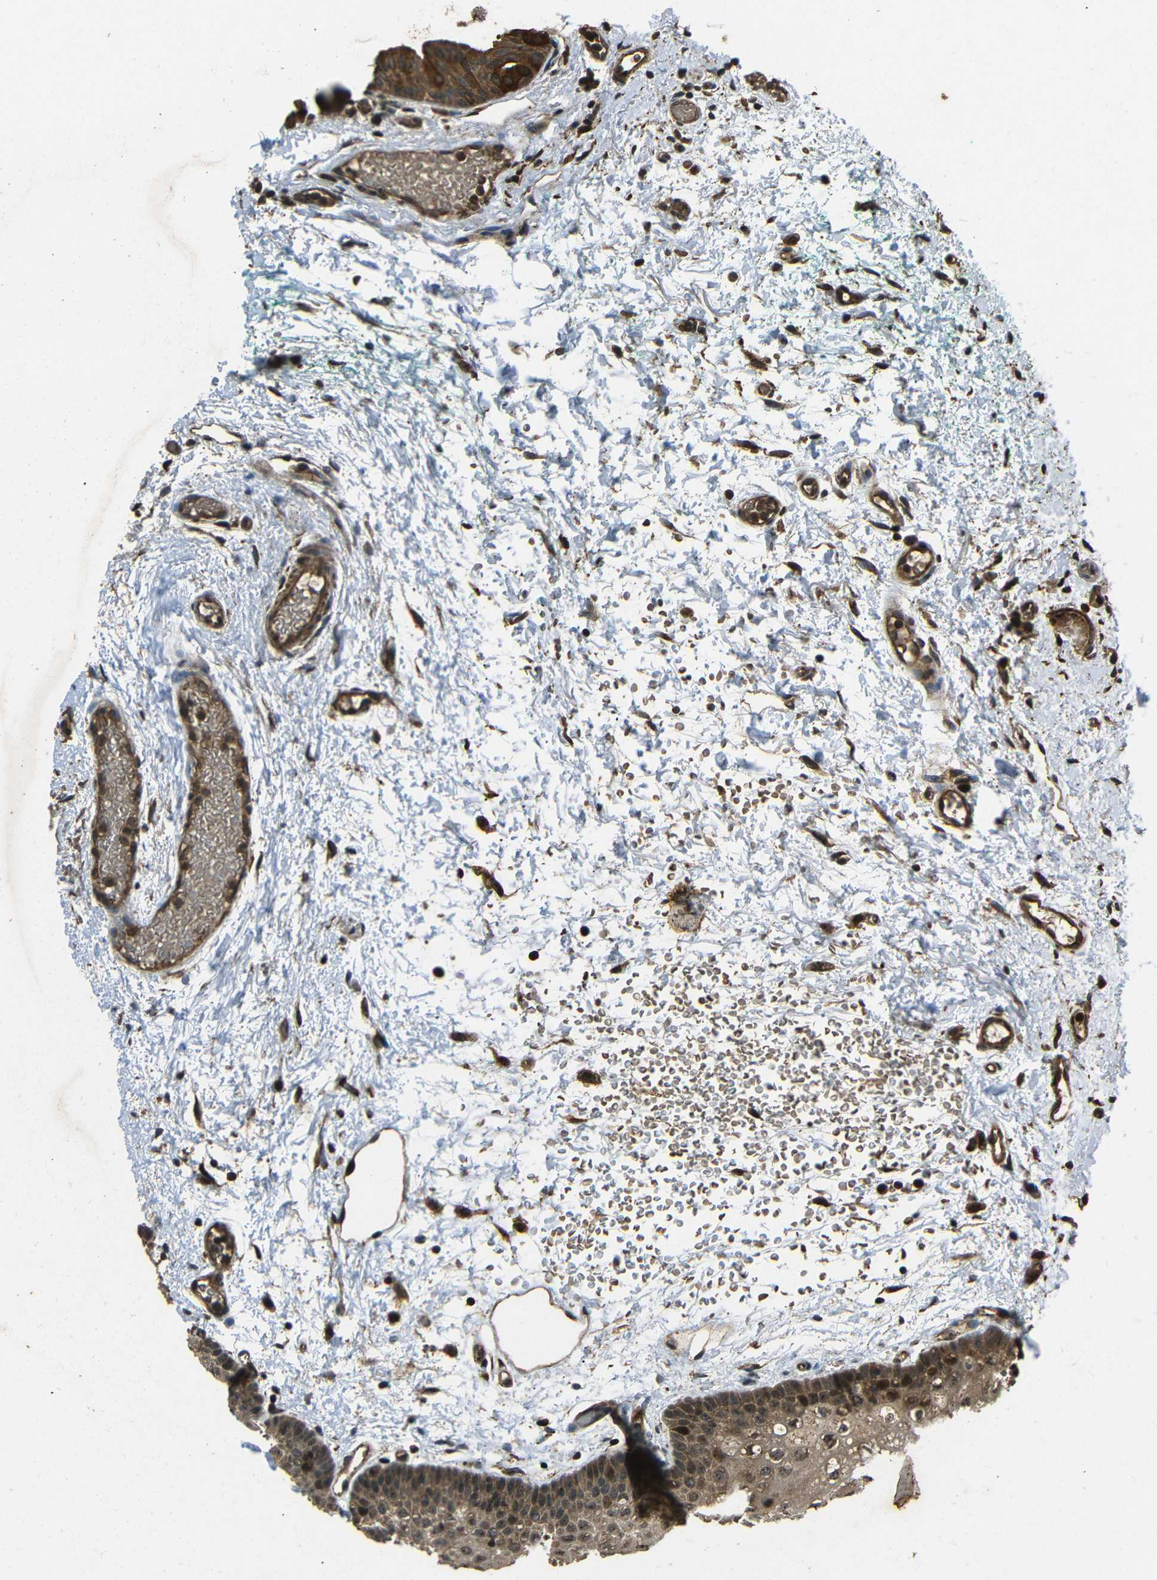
{"staining": {"intensity": "moderate", "quantity": "25%-75%", "location": "cytoplasmic/membranous,nuclear"}, "tissue": "oral mucosa", "cell_type": "Squamous epithelial cells", "image_type": "normal", "snomed": [{"axis": "morphology", "description": "Normal tissue, NOS"}, {"axis": "morphology", "description": "Squamous cell carcinoma, NOS"}, {"axis": "topography", "description": "Oral tissue"}, {"axis": "topography", "description": "Salivary gland"}, {"axis": "topography", "description": "Head-Neck"}], "caption": "High-magnification brightfield microscopy of unremarkable oral mucosa stained with DAB (3,3'-diaminobenzidine) (brown) and counterstained with hematoxylin (blue). squamous epithelial cells exhibit moderate cytoplasmic/membranous,nuclear expression is appreciated in approximately25%-75% of cells. (IHC, brightfield microscopy, high magnification).", "gene": "PLK2", "patient": {"sex": "female", "age": 62}}